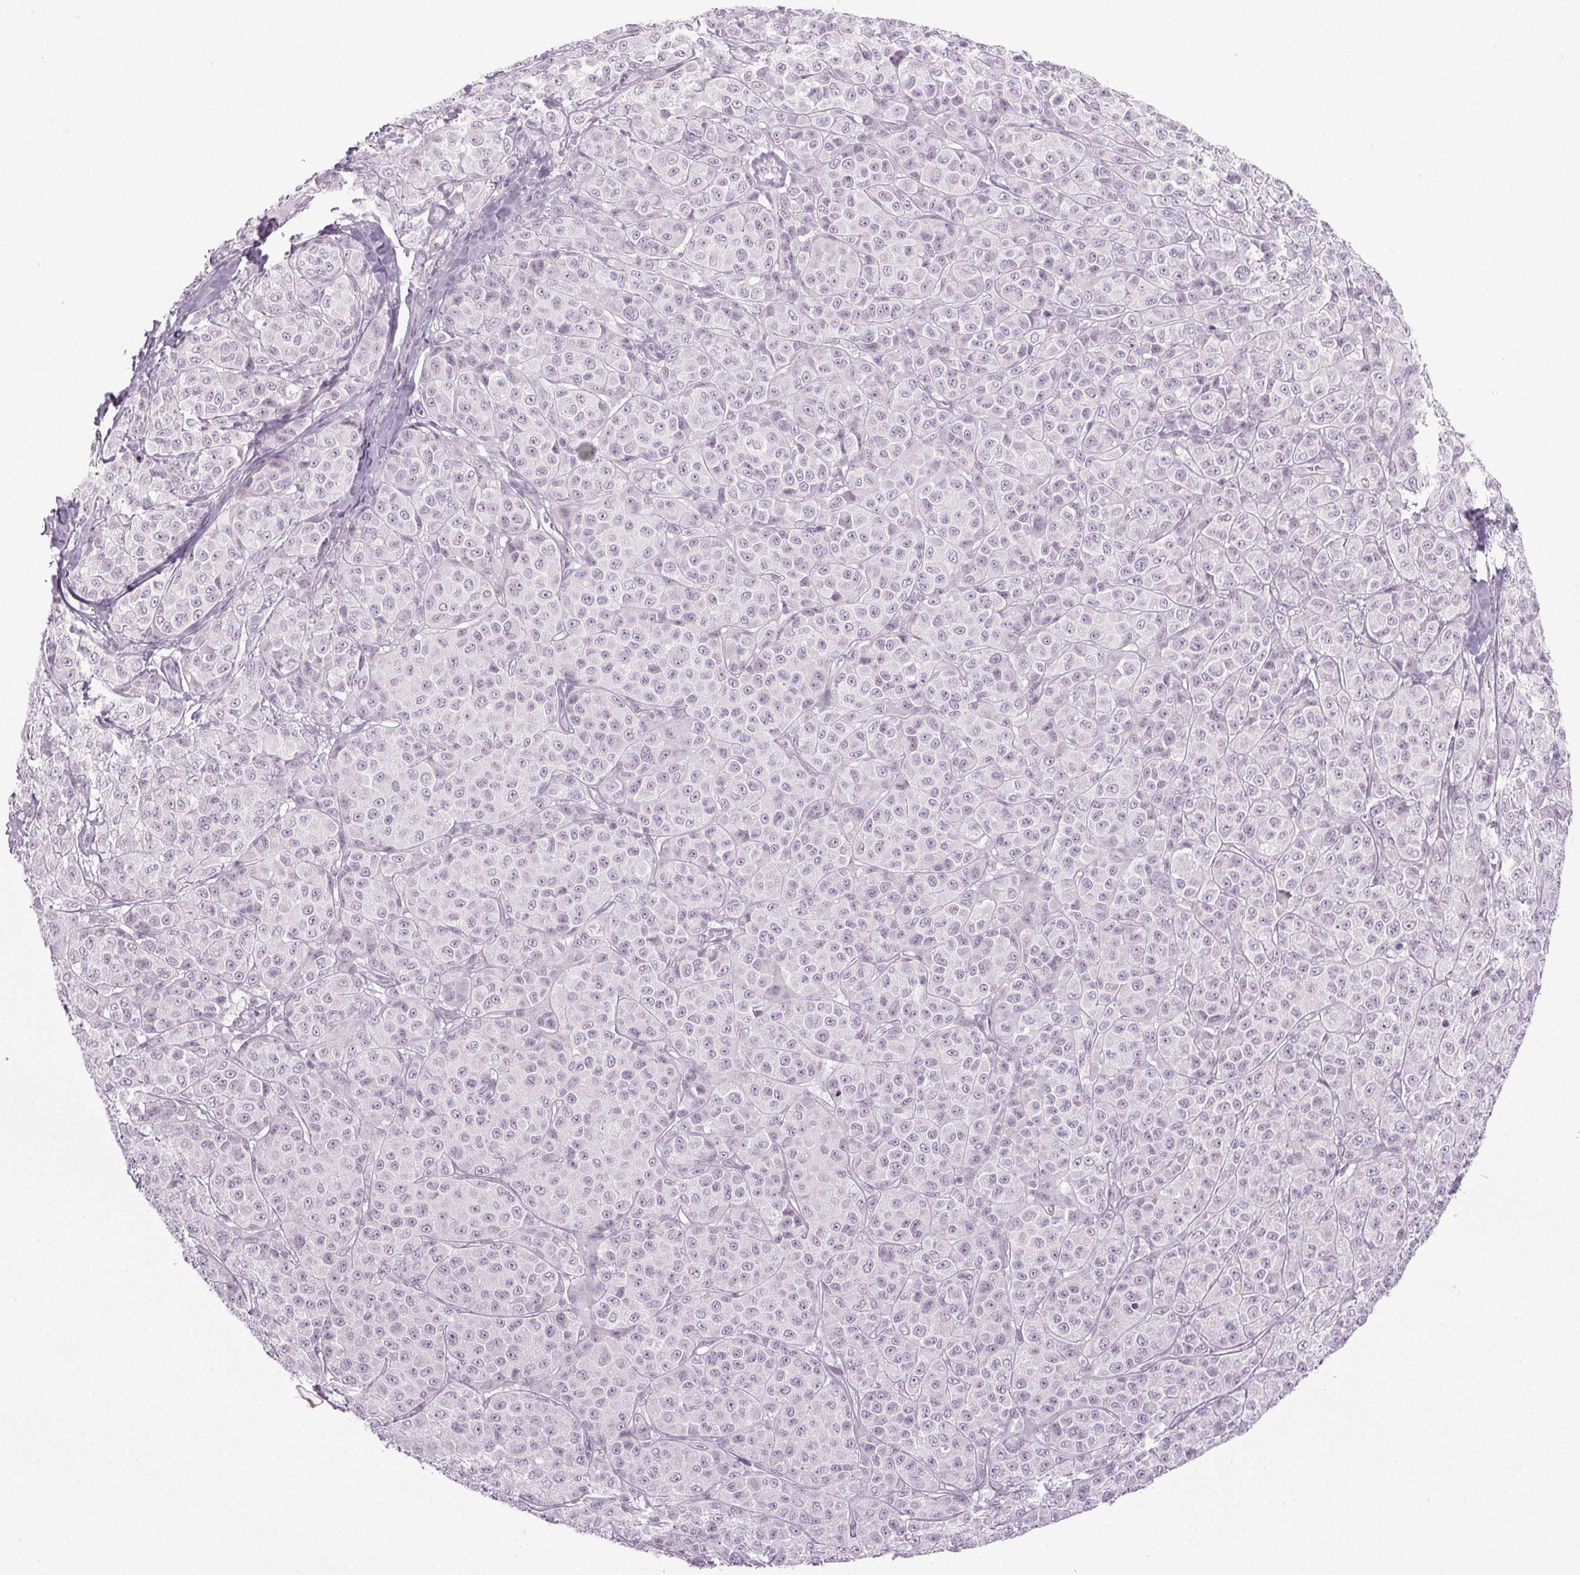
{"staining": {"intensity": "negative", "quantity": "none", "location": "none"}, "tissue": "melanoma", "cell_type": "Tumor cells", "image_type": "cancer", "snomed": [{"axis": "morphology", "description": "Malignant melanoma, NOS"}, {"axis": "topography", "description": "Skin"}], "caption": "Tumor cells are negative for protein expression in human malignant melanoma. The staining is performed using DAB brown chromogen with nuclei counter-stained in using hematoxylin.", "gene": "IGF2BP1", "patient": {"sex": "male", "age": 89}}